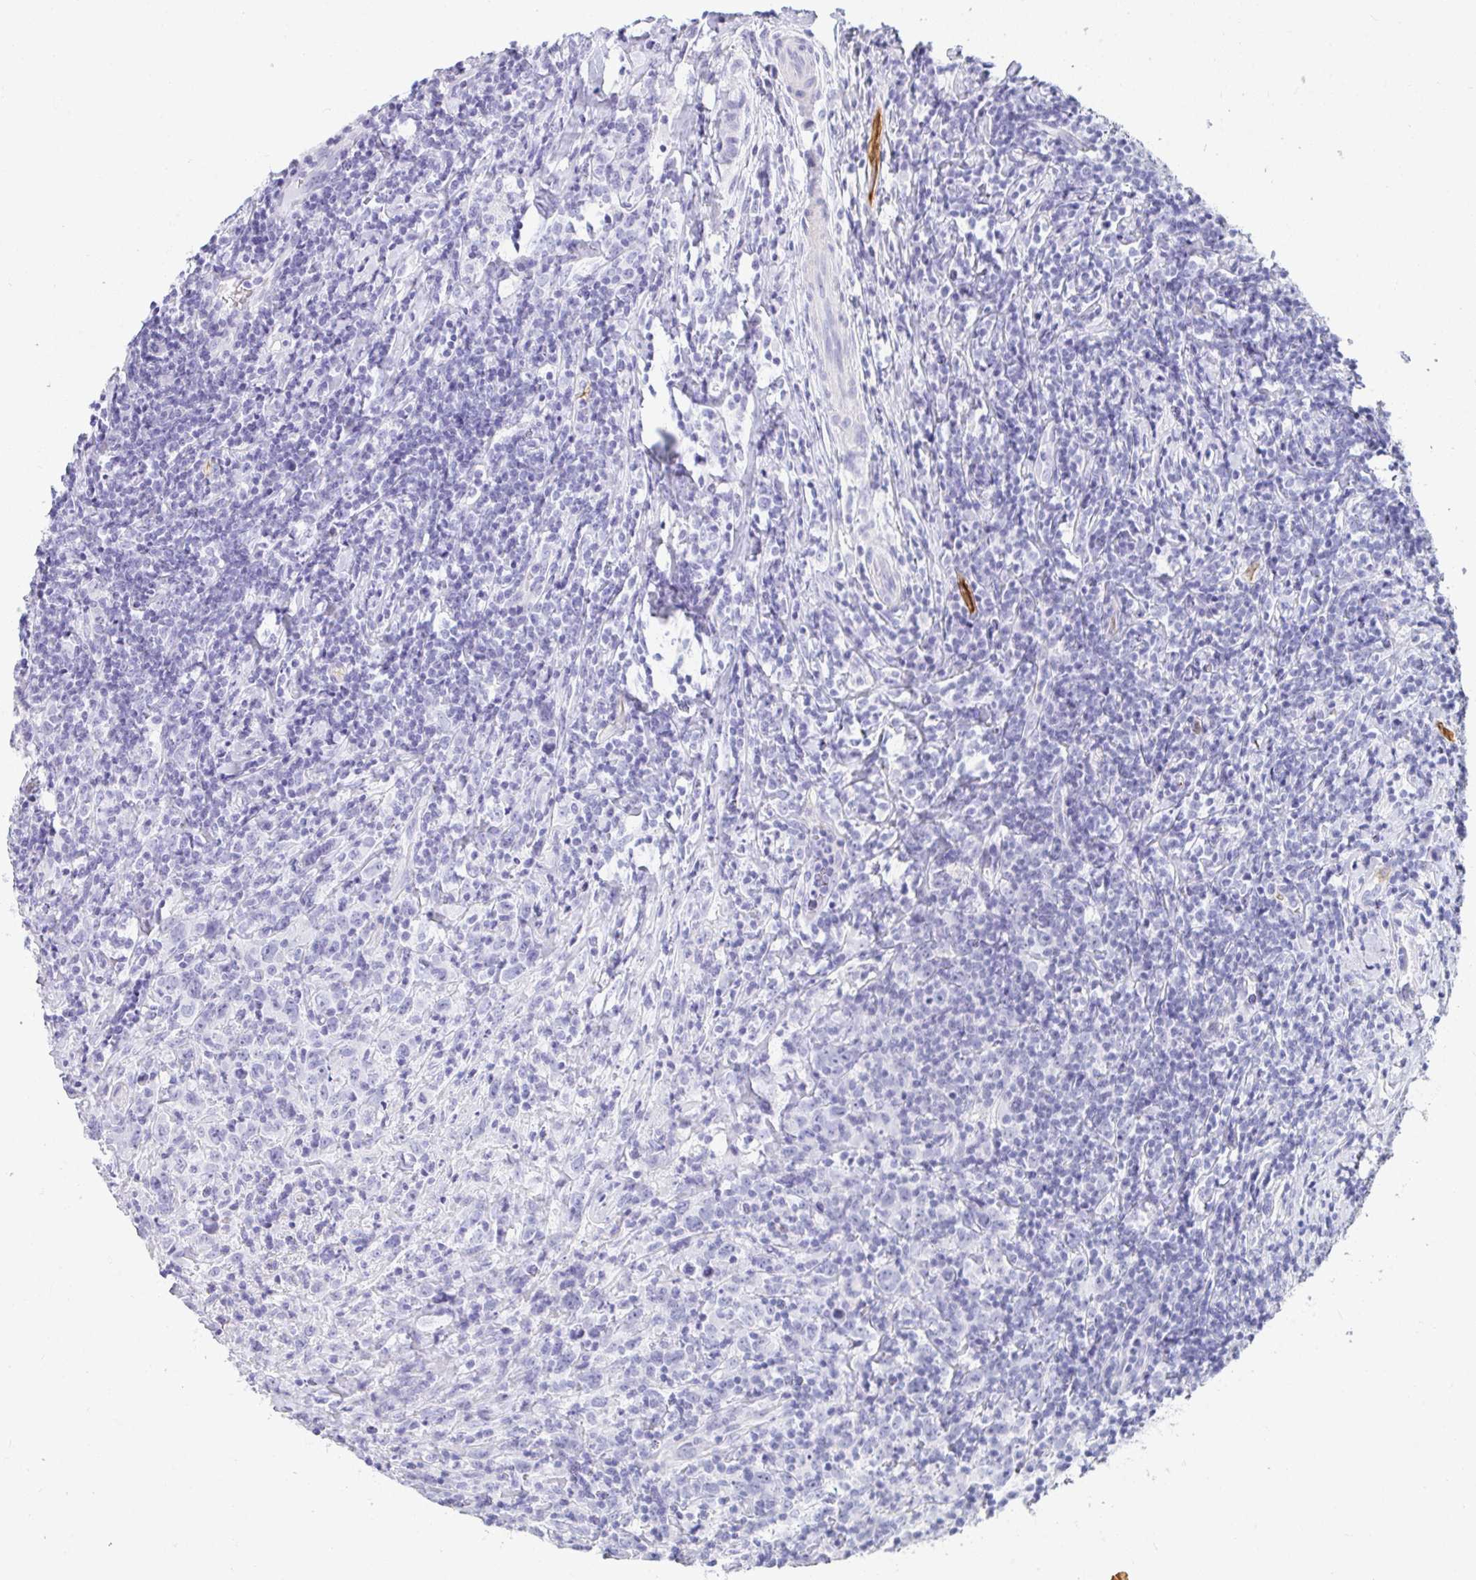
{"staining": {"intensity": "negative", "quantity": "none", "location": "none"}, "tissue": "lymphoma", "cell_type": "Tumor cells", "image_type": "cancer", "snomed": [{"axis": "morphology", "description": "Hodgkin's disease, NOS"}, {"axis": "topography", "description": "Lymph node"}], "caption": "An image of lymphoma stained for a protein displays no brown staining in tumor cells.", "gene": "PRND", "patient": {"sex": "female", "age": 18}}